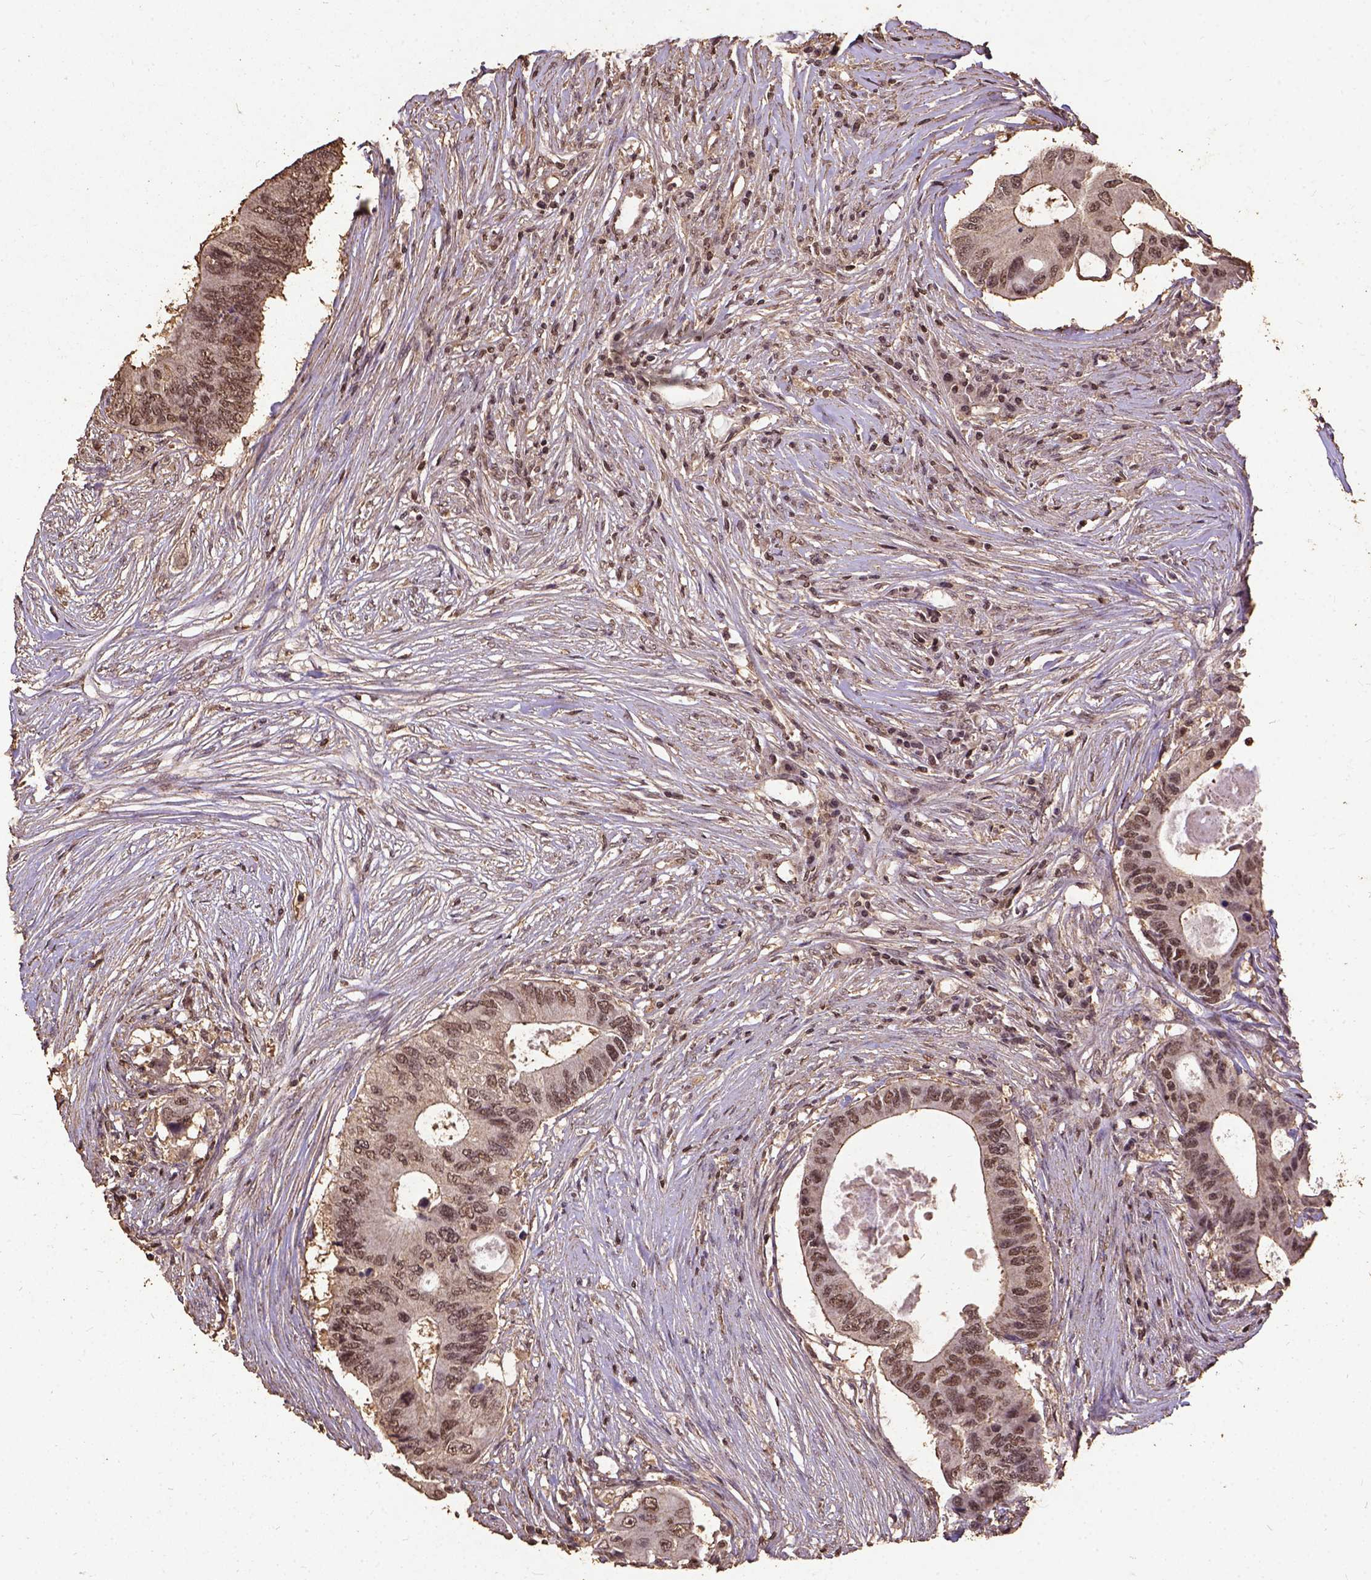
{"staining": {"intensity": "moderate", "quantity": ">75%", "location": "nuclear"}, "tissue": "colorectal cancer", "cell_type": "Tumor cells", "image_type": "cancer", "snomed": [{"axis": "morphology", "description": "Adenocarcinoma, NOS"}, {"axis": "topography", "description": "Colon"}], "caption": "Adenocarcinoma (colorectal) tissue displays moderate nuclear staining in approximately >75% of tumor cells, visualized by immunohistochemistry. The staining was performed using DAB to visualize the protein expression in brown, while the nuclei were stained in blue with hematoxylin (Magnification: 20x).", "gene": "NACC1", "patient": {"sex": "male", "age": 71}}